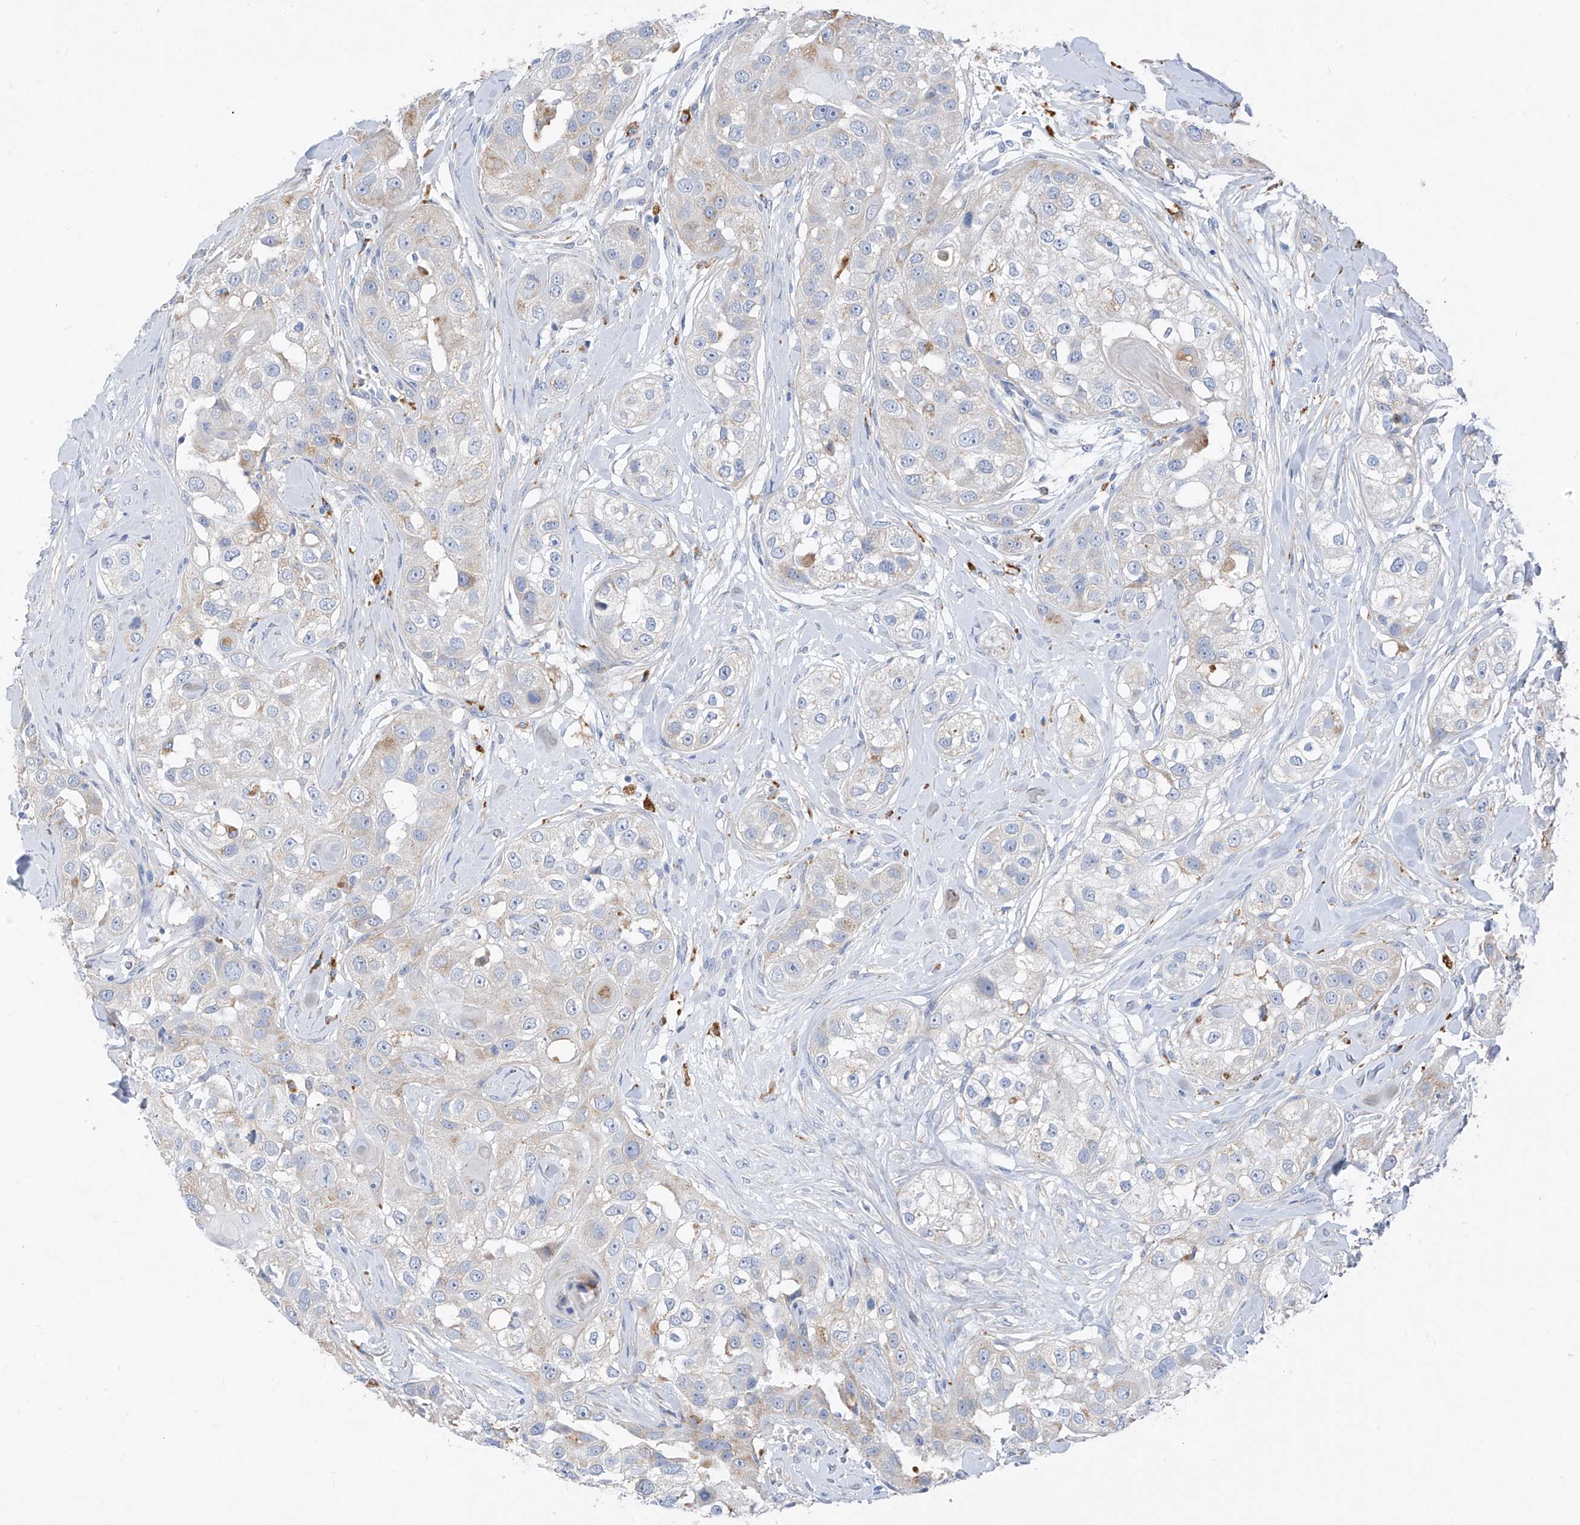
{"staining": {"intensity": "negative", "quantity": "none", "location": "none"}, "tissue": "head and neck cancer", "cell_type": "Tumor cells", "image_type": "cancer", "snomed": [{"axis": "morphology", "description": "Normal tissue, NOS"}, {"axis": "morphology", "description": "Squamous cell carcinoma, NOS"}, {"axis": "topography", "description": "Skeletal muscle"}, {"axis": "topography", "description": "Head-Neck"}], "caption": "Micrograph shows no protein positivity in tumor cells of head and neck cancer (squamous cell carcinoma) tissue.", "gene": "GLMP", "patient": {"sex": "male", "age": 51}}